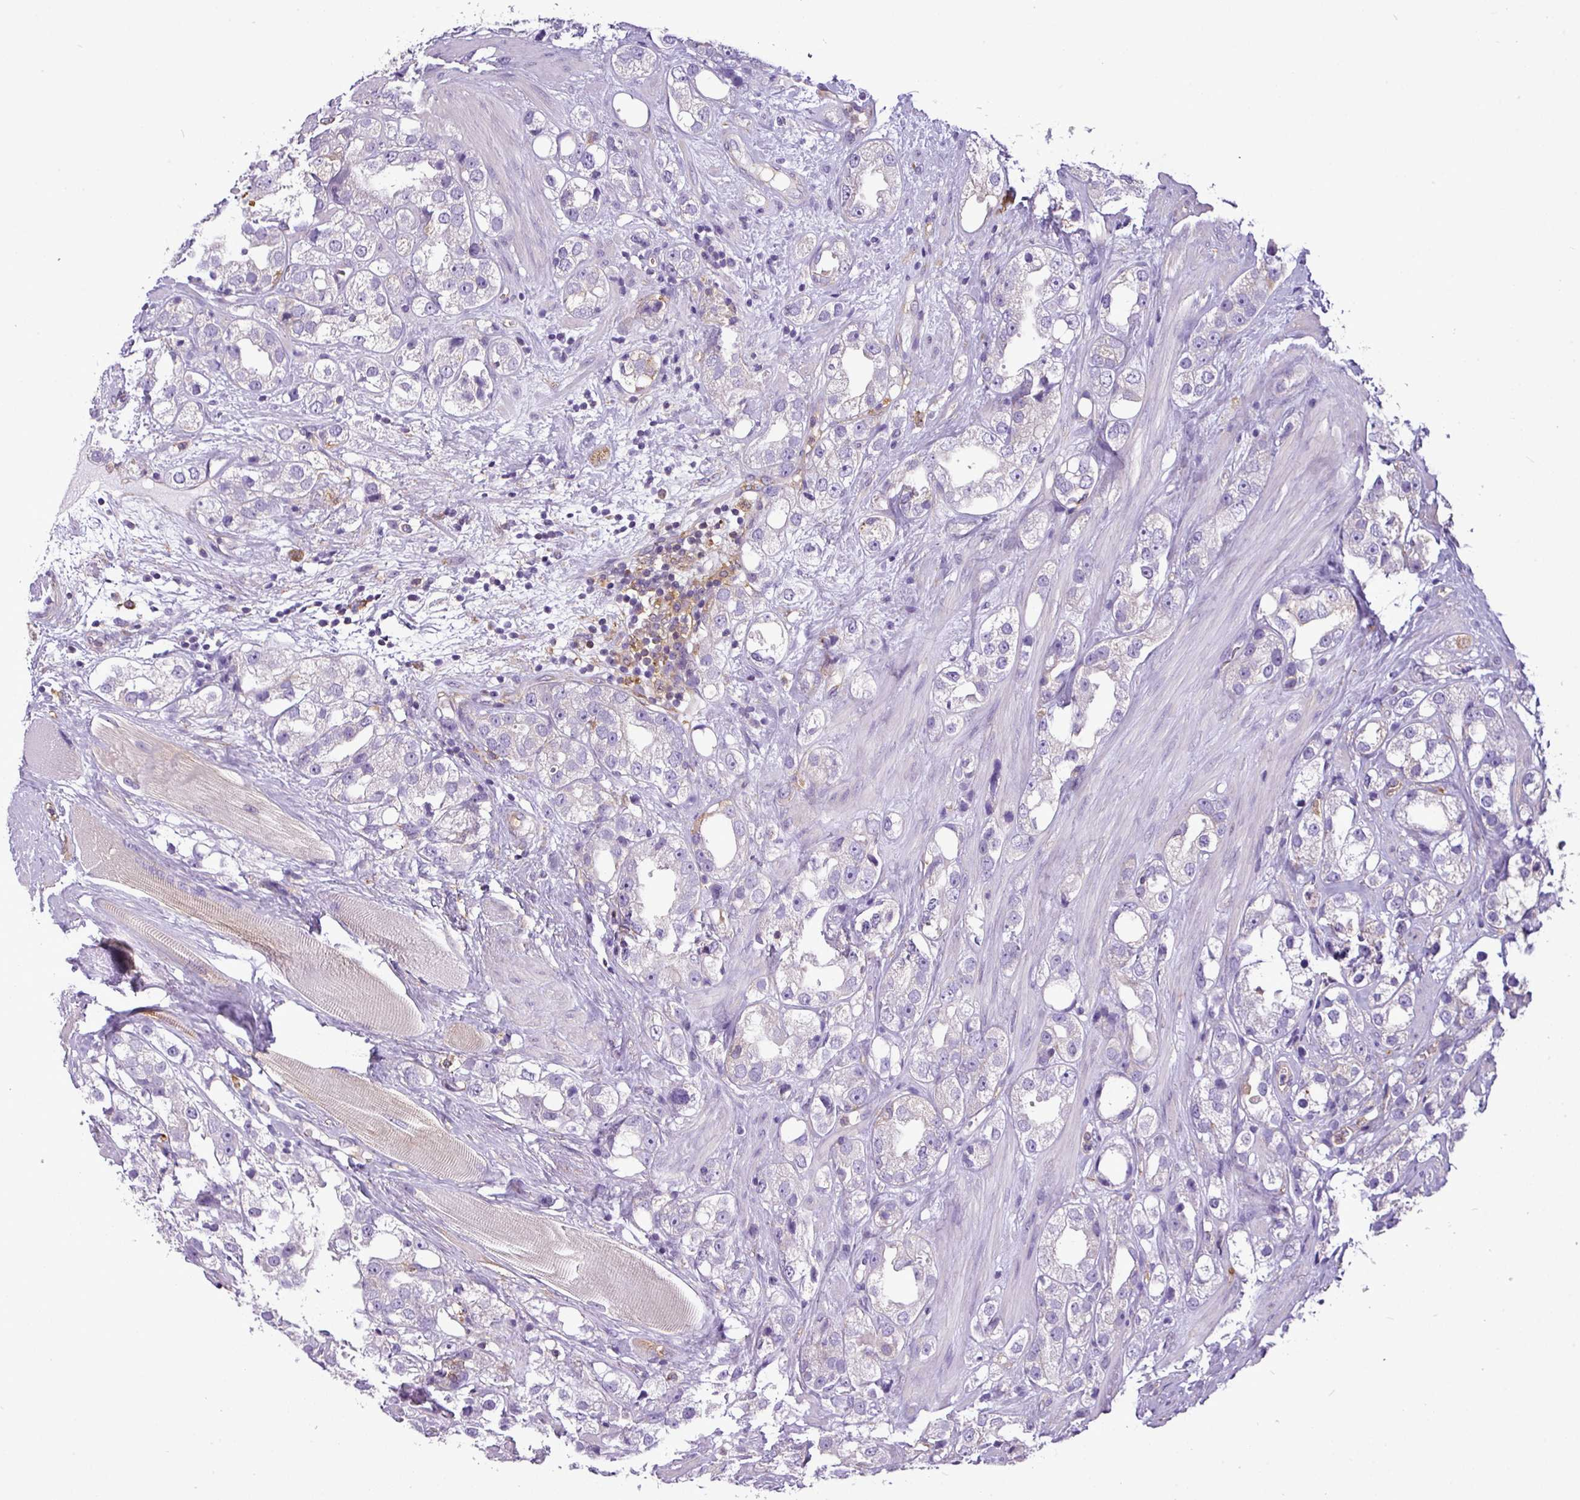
{"staining": {"intensity": "negative", "quantity": "none", "location": "none"}, "tissue": "prostate cancer", "cell_type": "Tumor cells", "image_type": "cancer", "snomed": [{"axis": "morphology", "description": "Adenocarcinoma, NOS"}, {"axis": "topography", "description": "Prostate"}], "caption": "Adenocarcinoma (prostate) stained for a protein using immunohistochemistry shows no expression tumor cells.", "gene": "XNDC1N", "patient": {"sex": "male", "age": 79}}